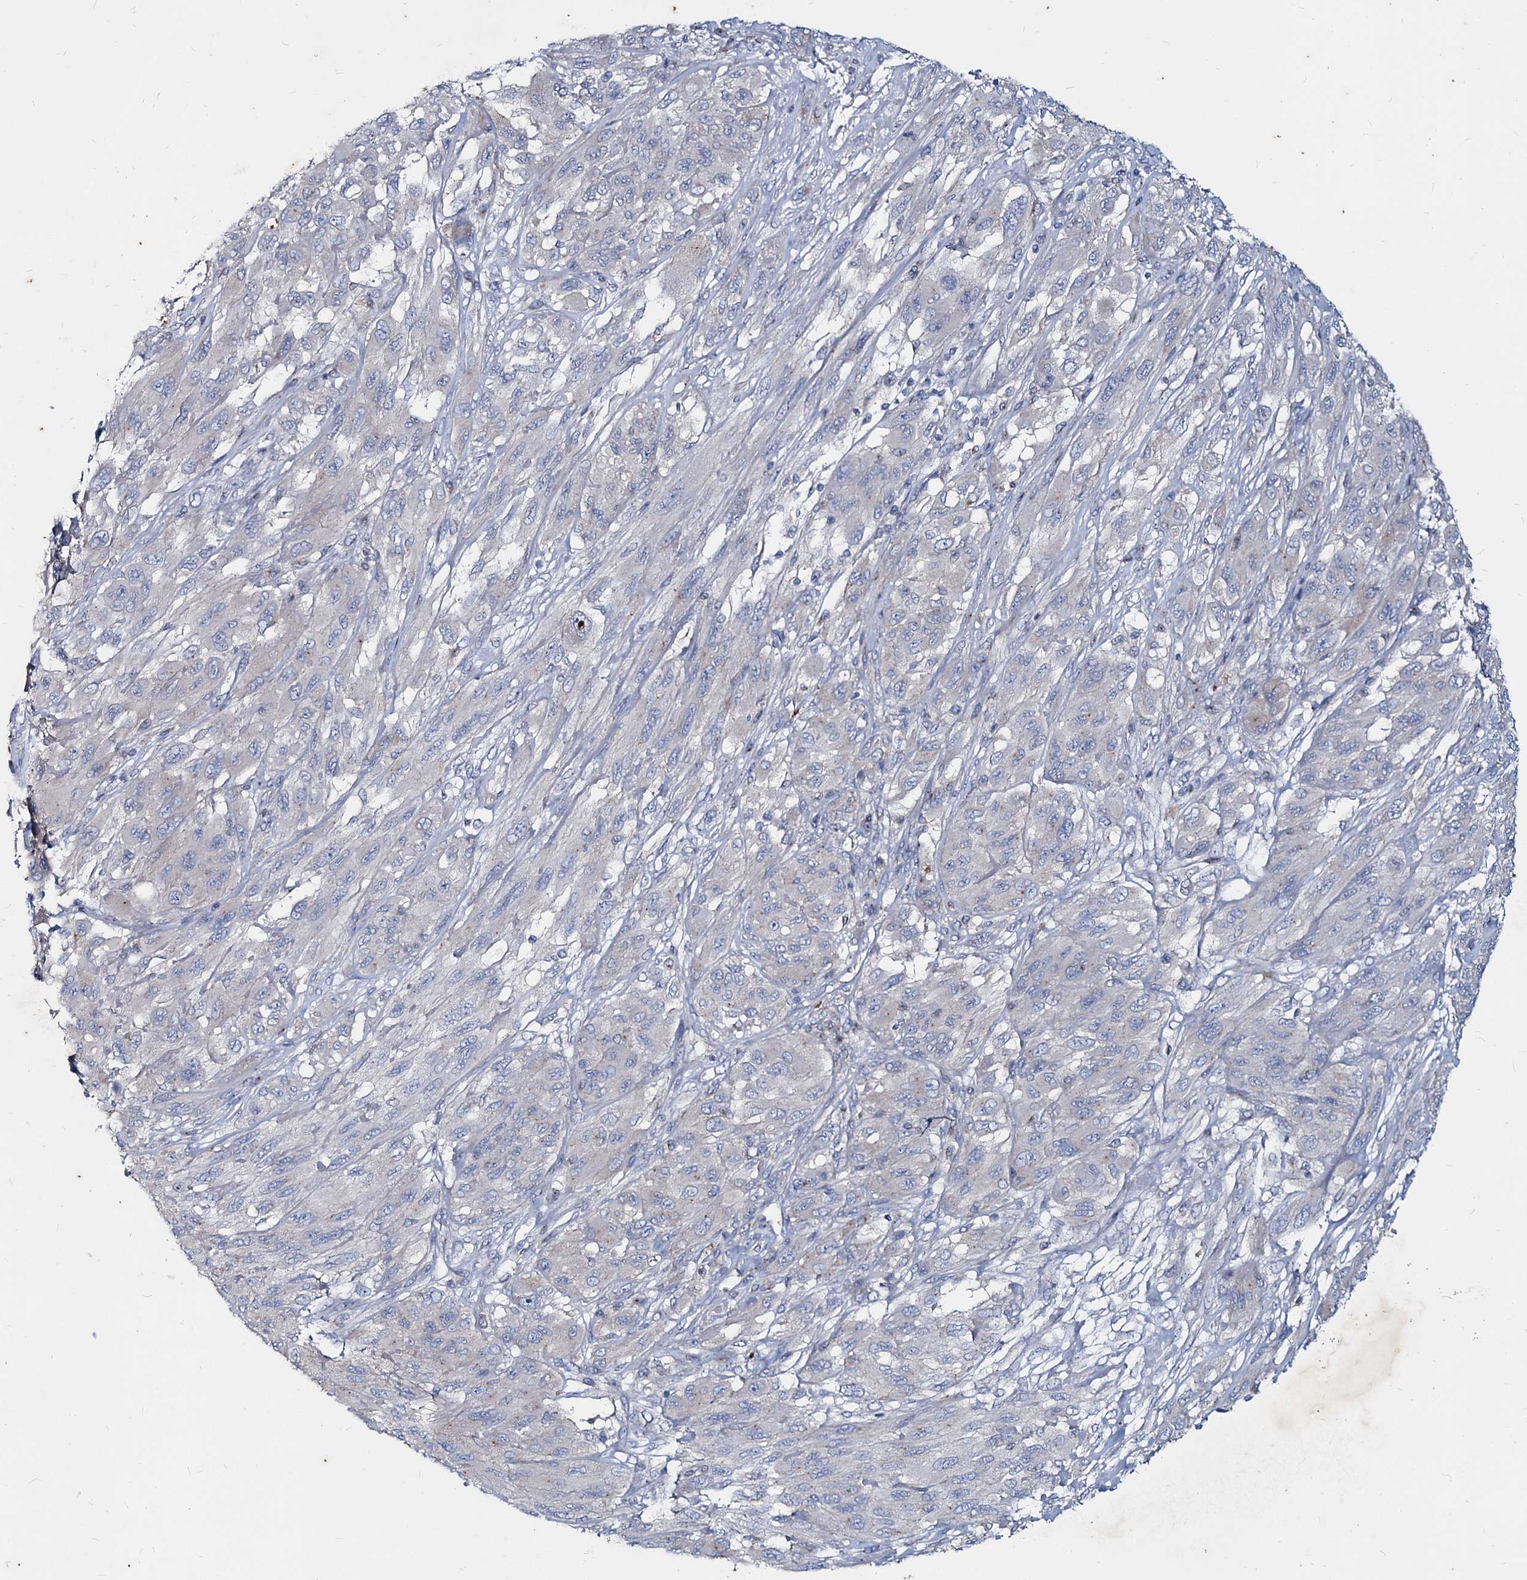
{"staining": {"intensity": "negative", "quantity": "none", "location": "none"}, "tissue": "melanoma", "cell_type": "Tumor cells", "image_type": "cancer", "snomed": [{"axis": "morphology", "description": "Malignant melanoma, NOS"}, {"axis": "topography", "description": "Skin"}], "caption": "A histopathology image of human melanoma is negative for staining in tumor cells. Brightfield microscopy of immunohistochemistry (IHC) stained with DAB (3,3'-diaminobenzidine) (brown) and hematoxylin (blue), captured at high magnification.", "gene": "AGBL4", "patient": {"sex": "female", "age": 91}}